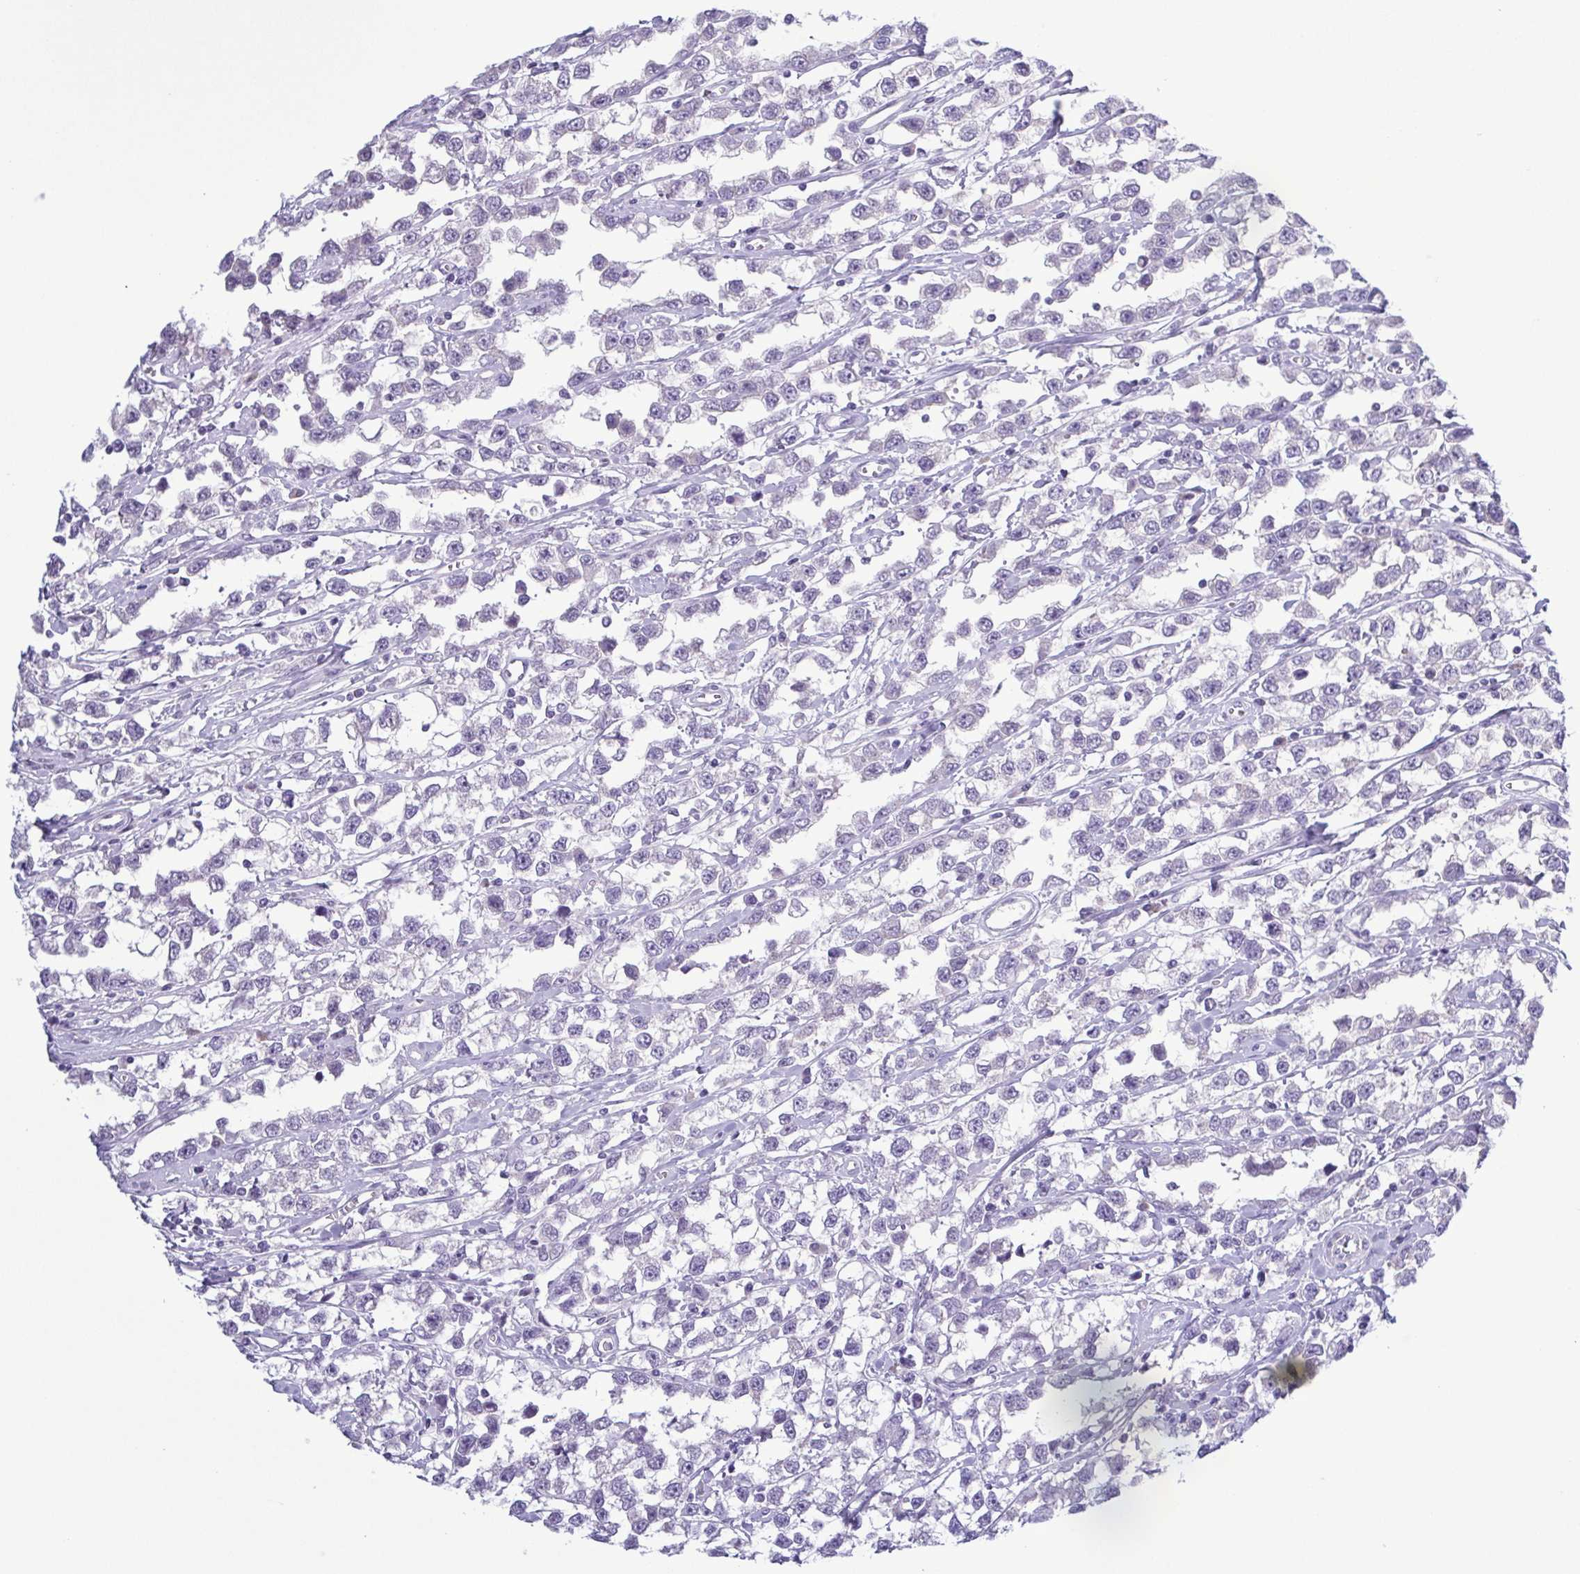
{"staining": {"intensity": "negative", "quantity": "none", "location": "none"}, "tissue": "testis cancer", "cell_type": "Tumor cells", "image_type": "cancer", "snomed": [{"axis": "morphology", "description": "Seminoma, NOS"}, {"axis": "topography", "description": "Testis"}], "caption": "Testis cancer was stained to show a protein in brown. There is no significant expression in tumor cells.", "gene": "INAFM1", "patient": {"sex": "male", "age": 34}}